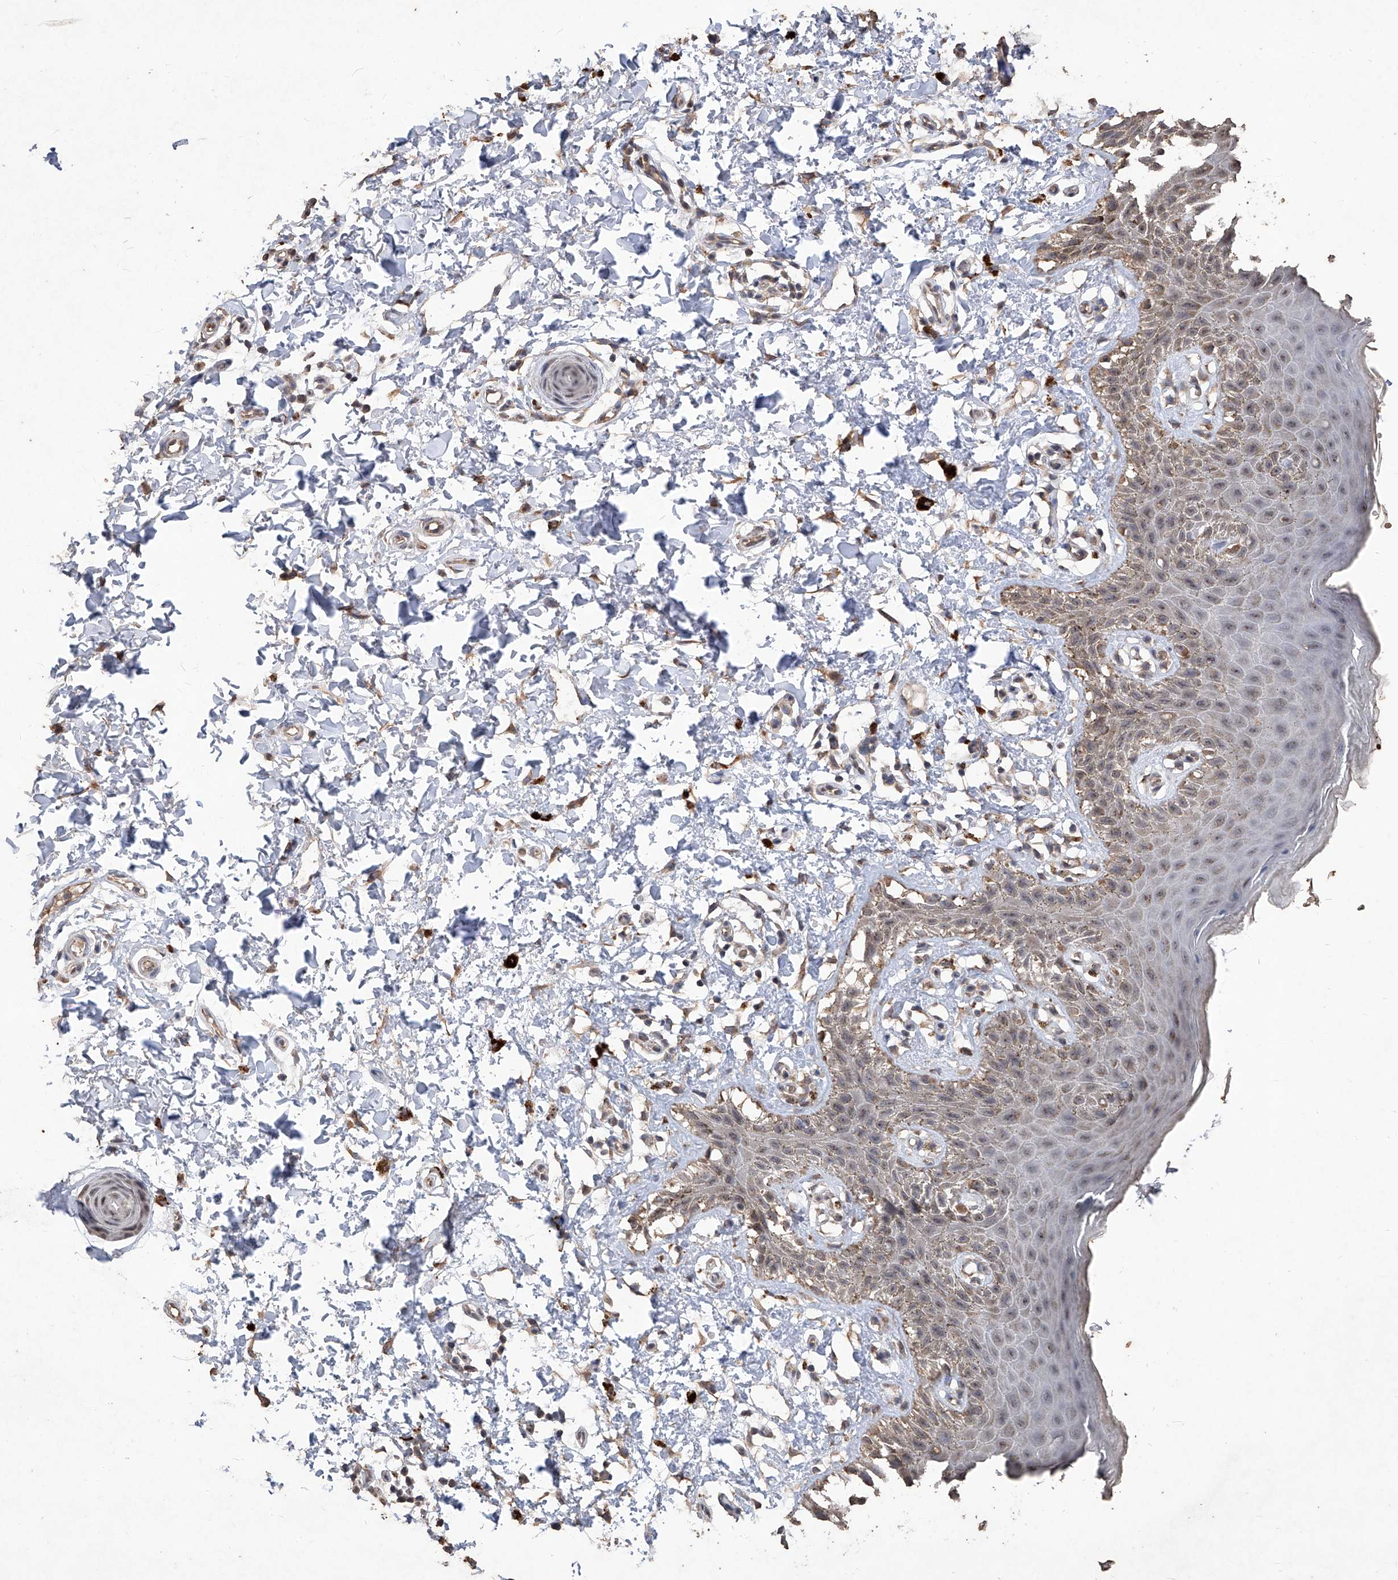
{"staining": {"intensity": "weak", "quantity": "<25%", "location": "cytoplasmic/membranous,nuclear"}, "tissue": "skin", "cell_type": "Epidermal cells", "image_type": "normal", "snomed": [{"axis": "morphology", "description": "Normal tissue, NOS"}, {"axis": "topography", "description": "Anal"}], "caption": "High power microscopy histopathology image of an immunohistochemistry photomicrograph of benign skin, revealing no significant staining in epidermal cells.", "gene": "EML1", "patient": {"sex": "male", "age": 44}}